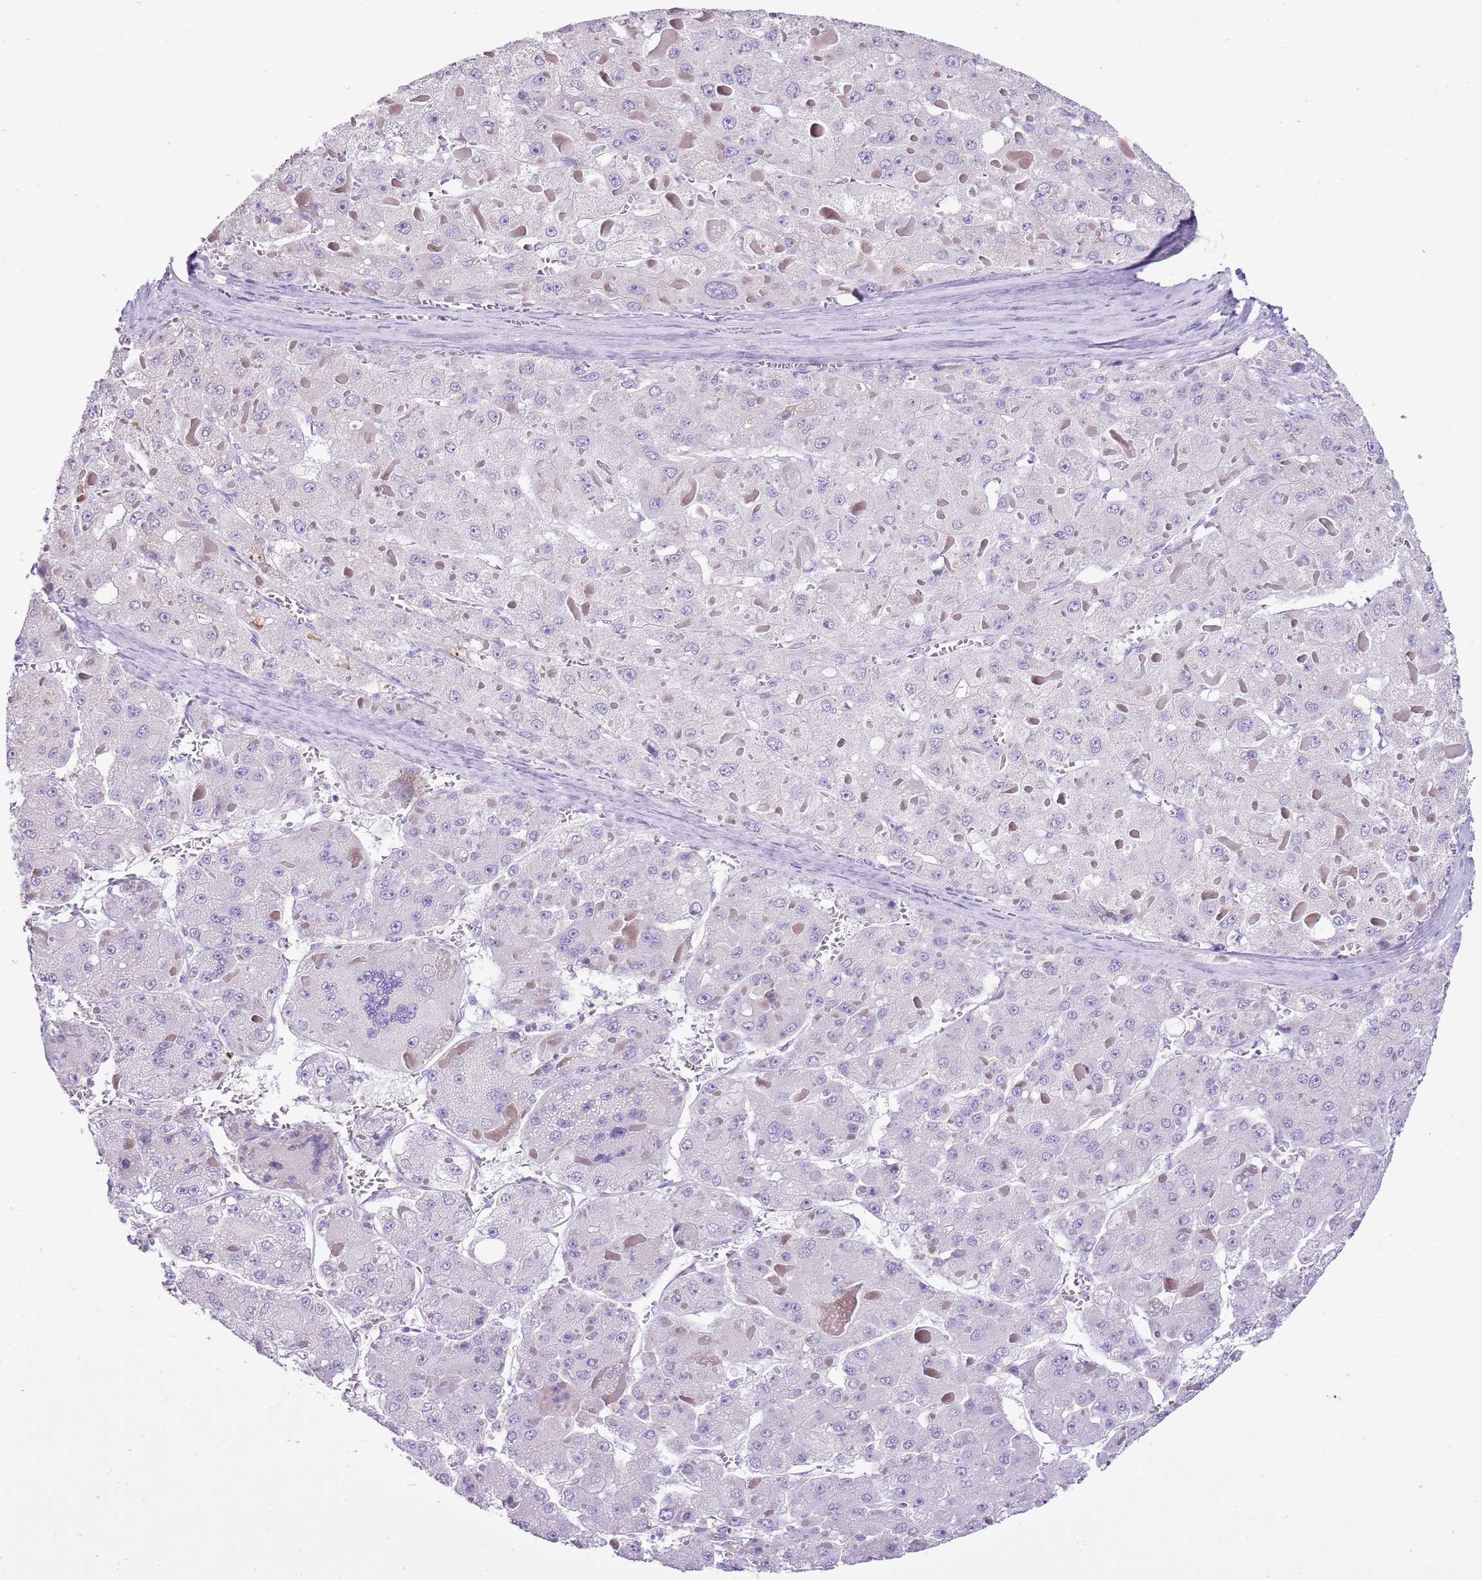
{"staining": {"intensity": "negative", "quantity": "none", "location": "none"}, "tissue": "liver cancer", "cell_type": "Tumor cells", "image_type": "cancer", "snomed": [{"axis": "morphology", "description": "Carcinoma, Hepatocellular, NOS"}, {"axis": "topography", "description": "Liver"}], "caption": "A histopathology image of human liver cancer is negative for staining in tumor cells.", "gene": "XPO7", "patient": {"sex": "female", "age": 73}}